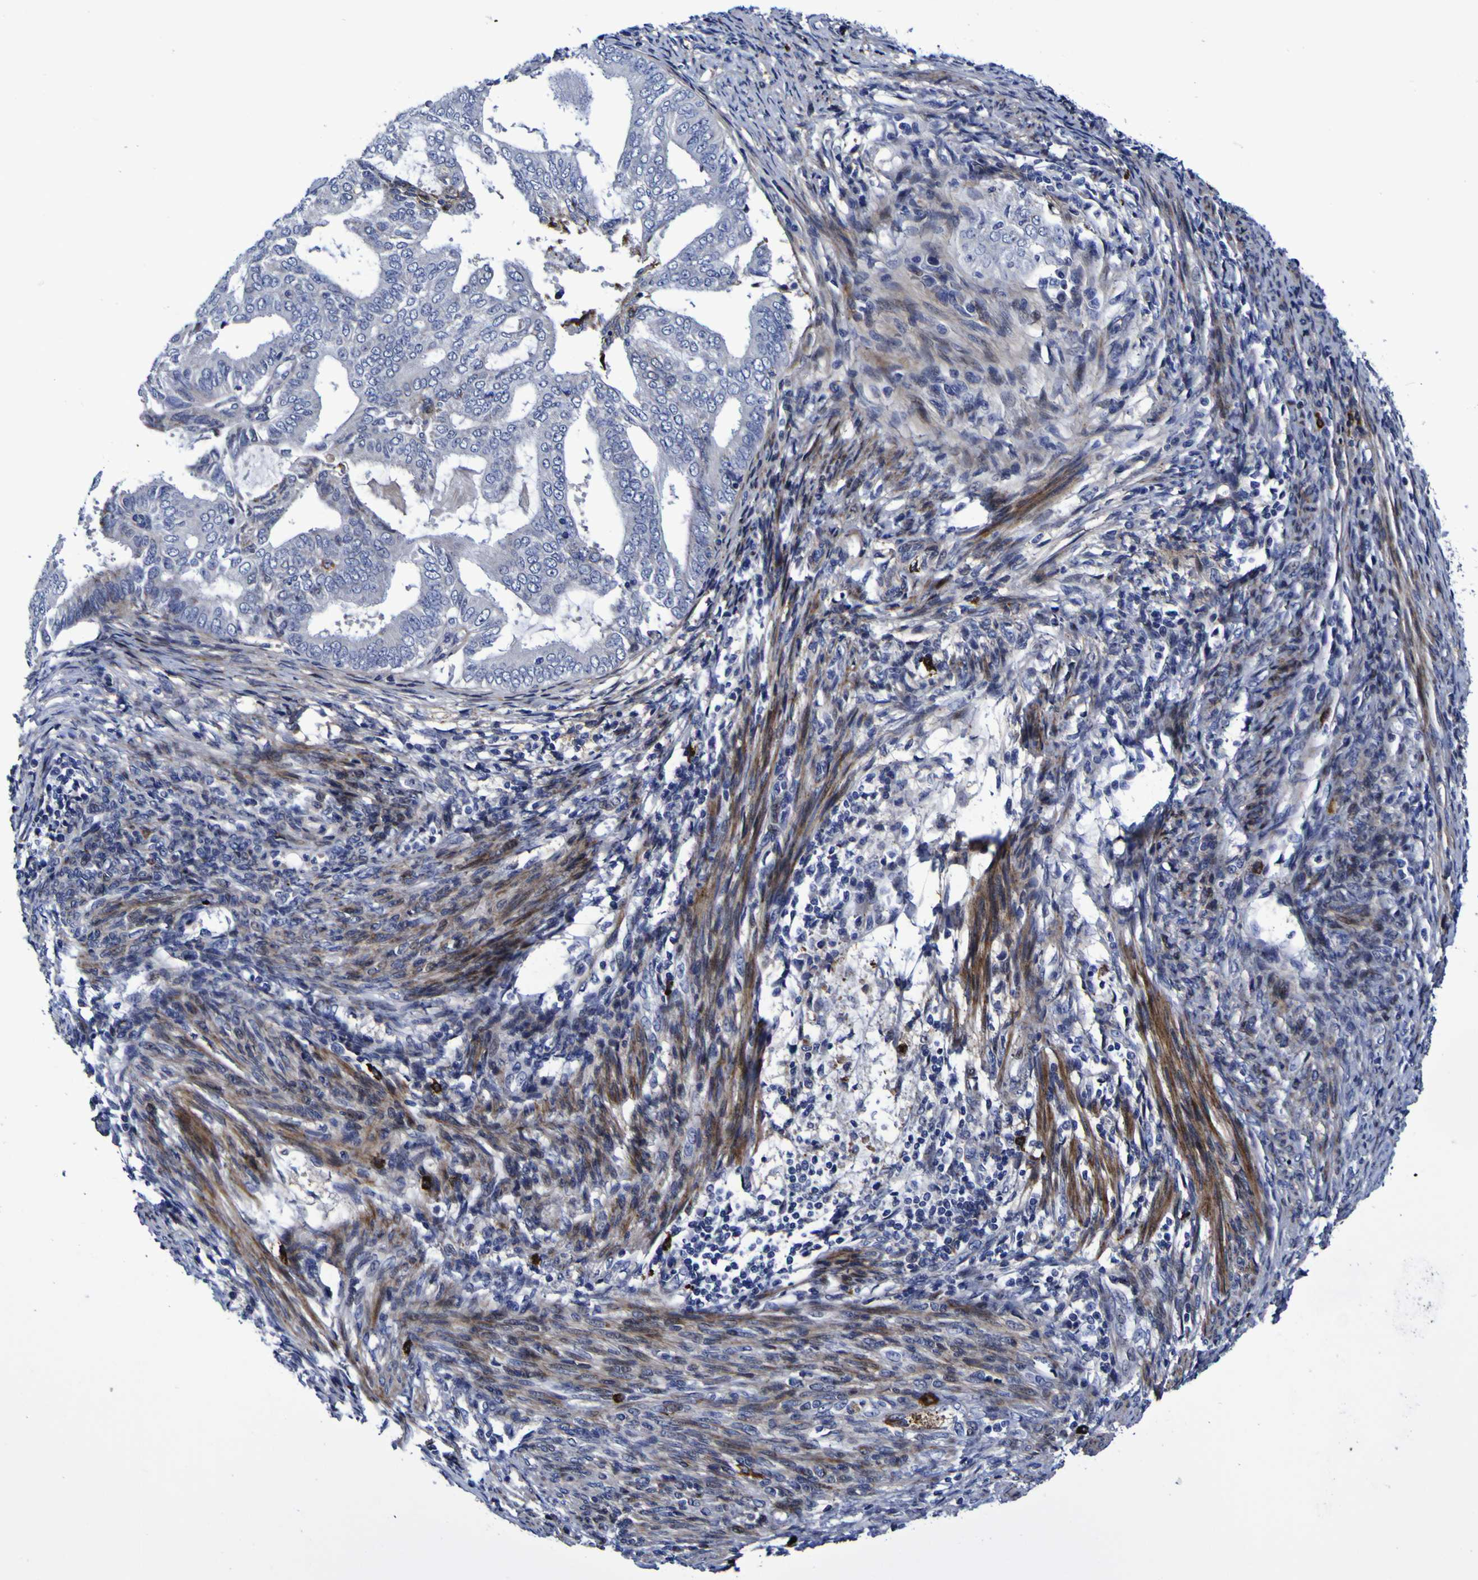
{"staining": {"intensity": "negative", "quantity": "none", "location": "none"}, "tissue": "endometrial cancer", "cell_type": "Tumor cells", "image_type": "cancer", "snomed": [{"axis": "morphology", "description": "Adenocarcinoma, NOS"}, {"axis": "topography", "description": "Endometrium"}], "caption": "This is an immunohistochemistry (IHC) photomicrograph of human adenocarcinoma (endometrial). There is no staining in tumor cells.", "gene": "MGLL", "patient": {"sex": "female", "age": 58}}